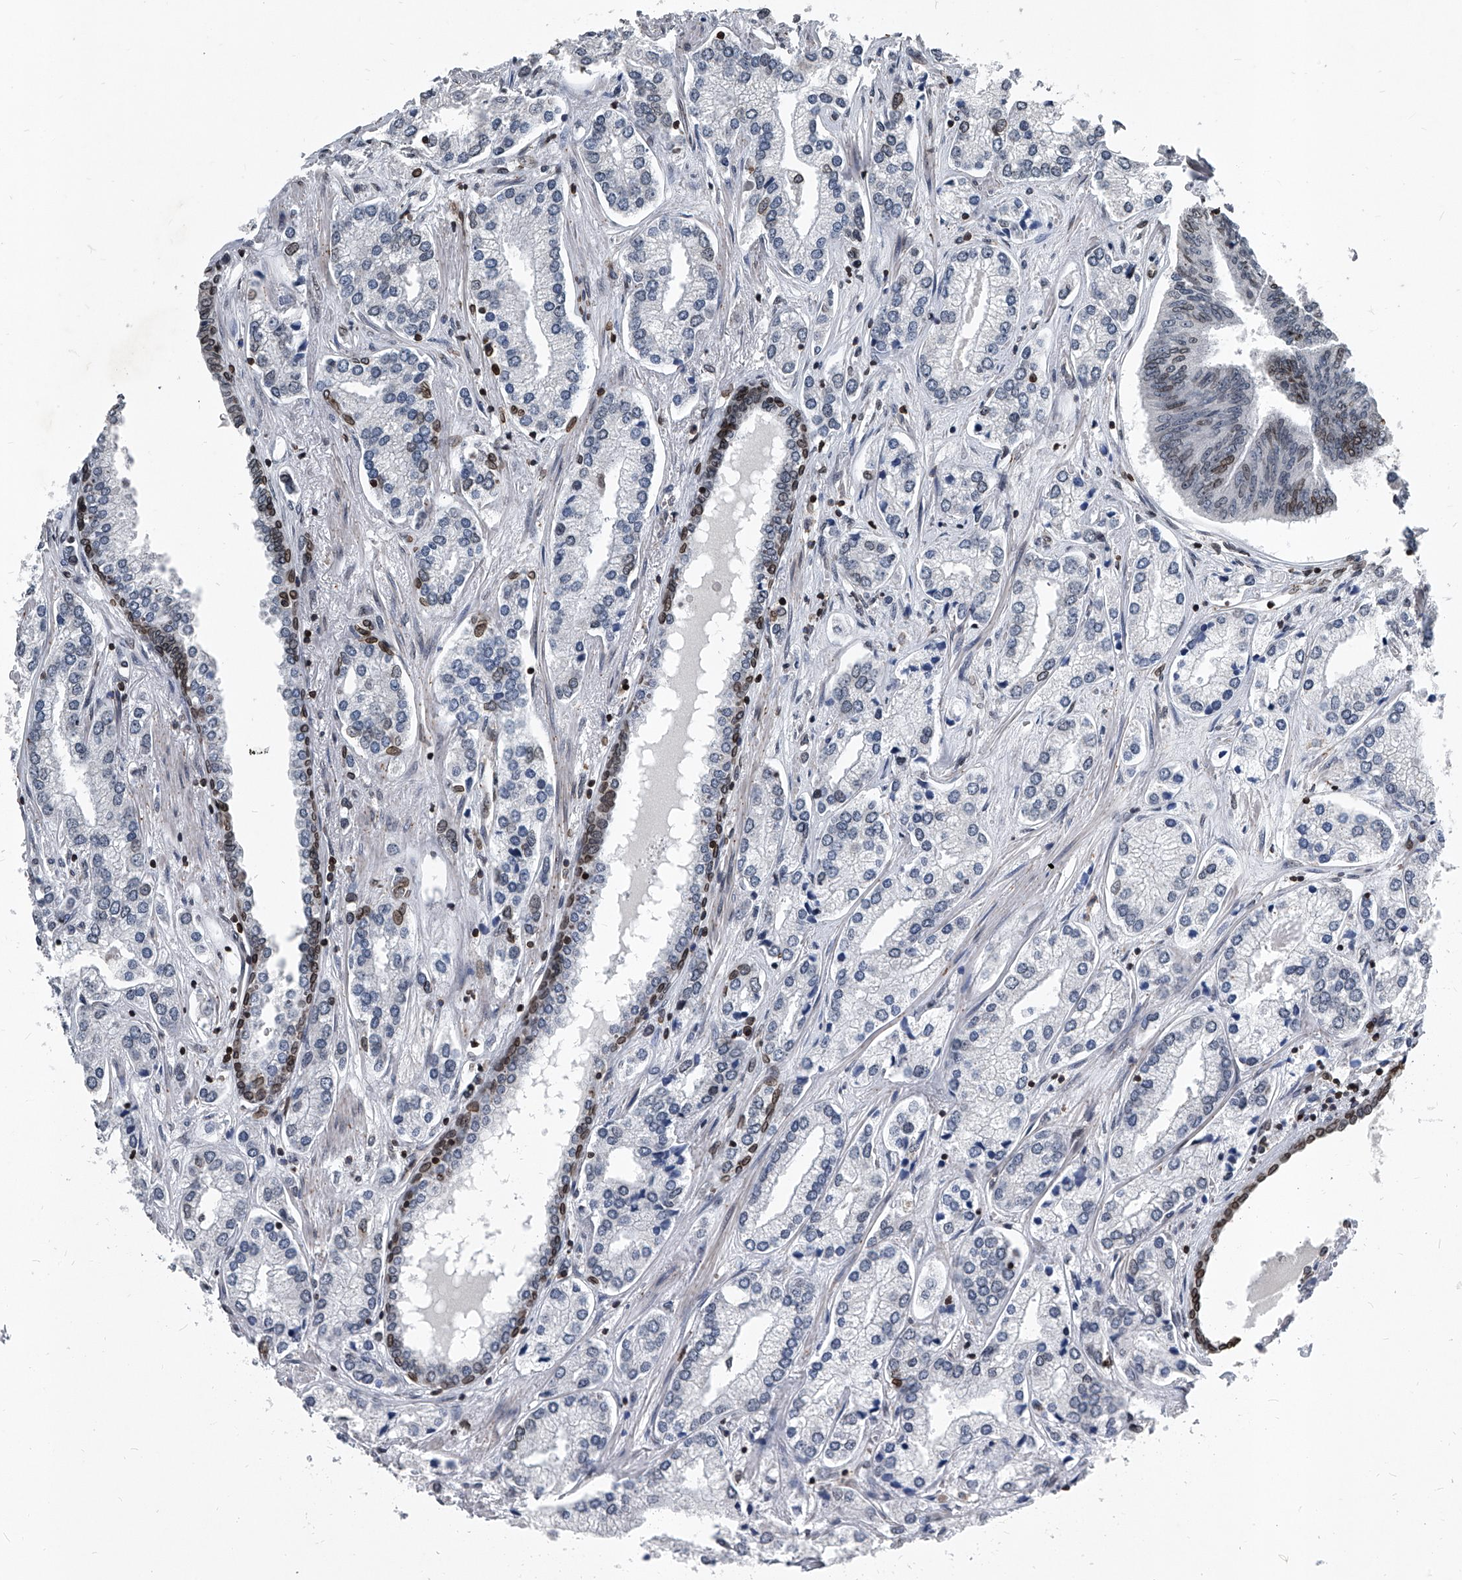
{"staining": {"intensity": "negative", "quantity": "none", "location": "none"}, "tissue": "prostate cancer", "cell_type": "Tumor cells", "image_type": "cancer", "snomed": [{"axis": "morphology", "description": "Adenocarcinoma, High grade"}, {"axis": "topography", "description": "Prostate"}], "caption": "Immunohistochemistry of human prostate cancer (high-grade adenocarcinoma) reveals no expression in tumor cells.", "gene": "PHF20", "patient": {"sex": "male", "age": 66}}